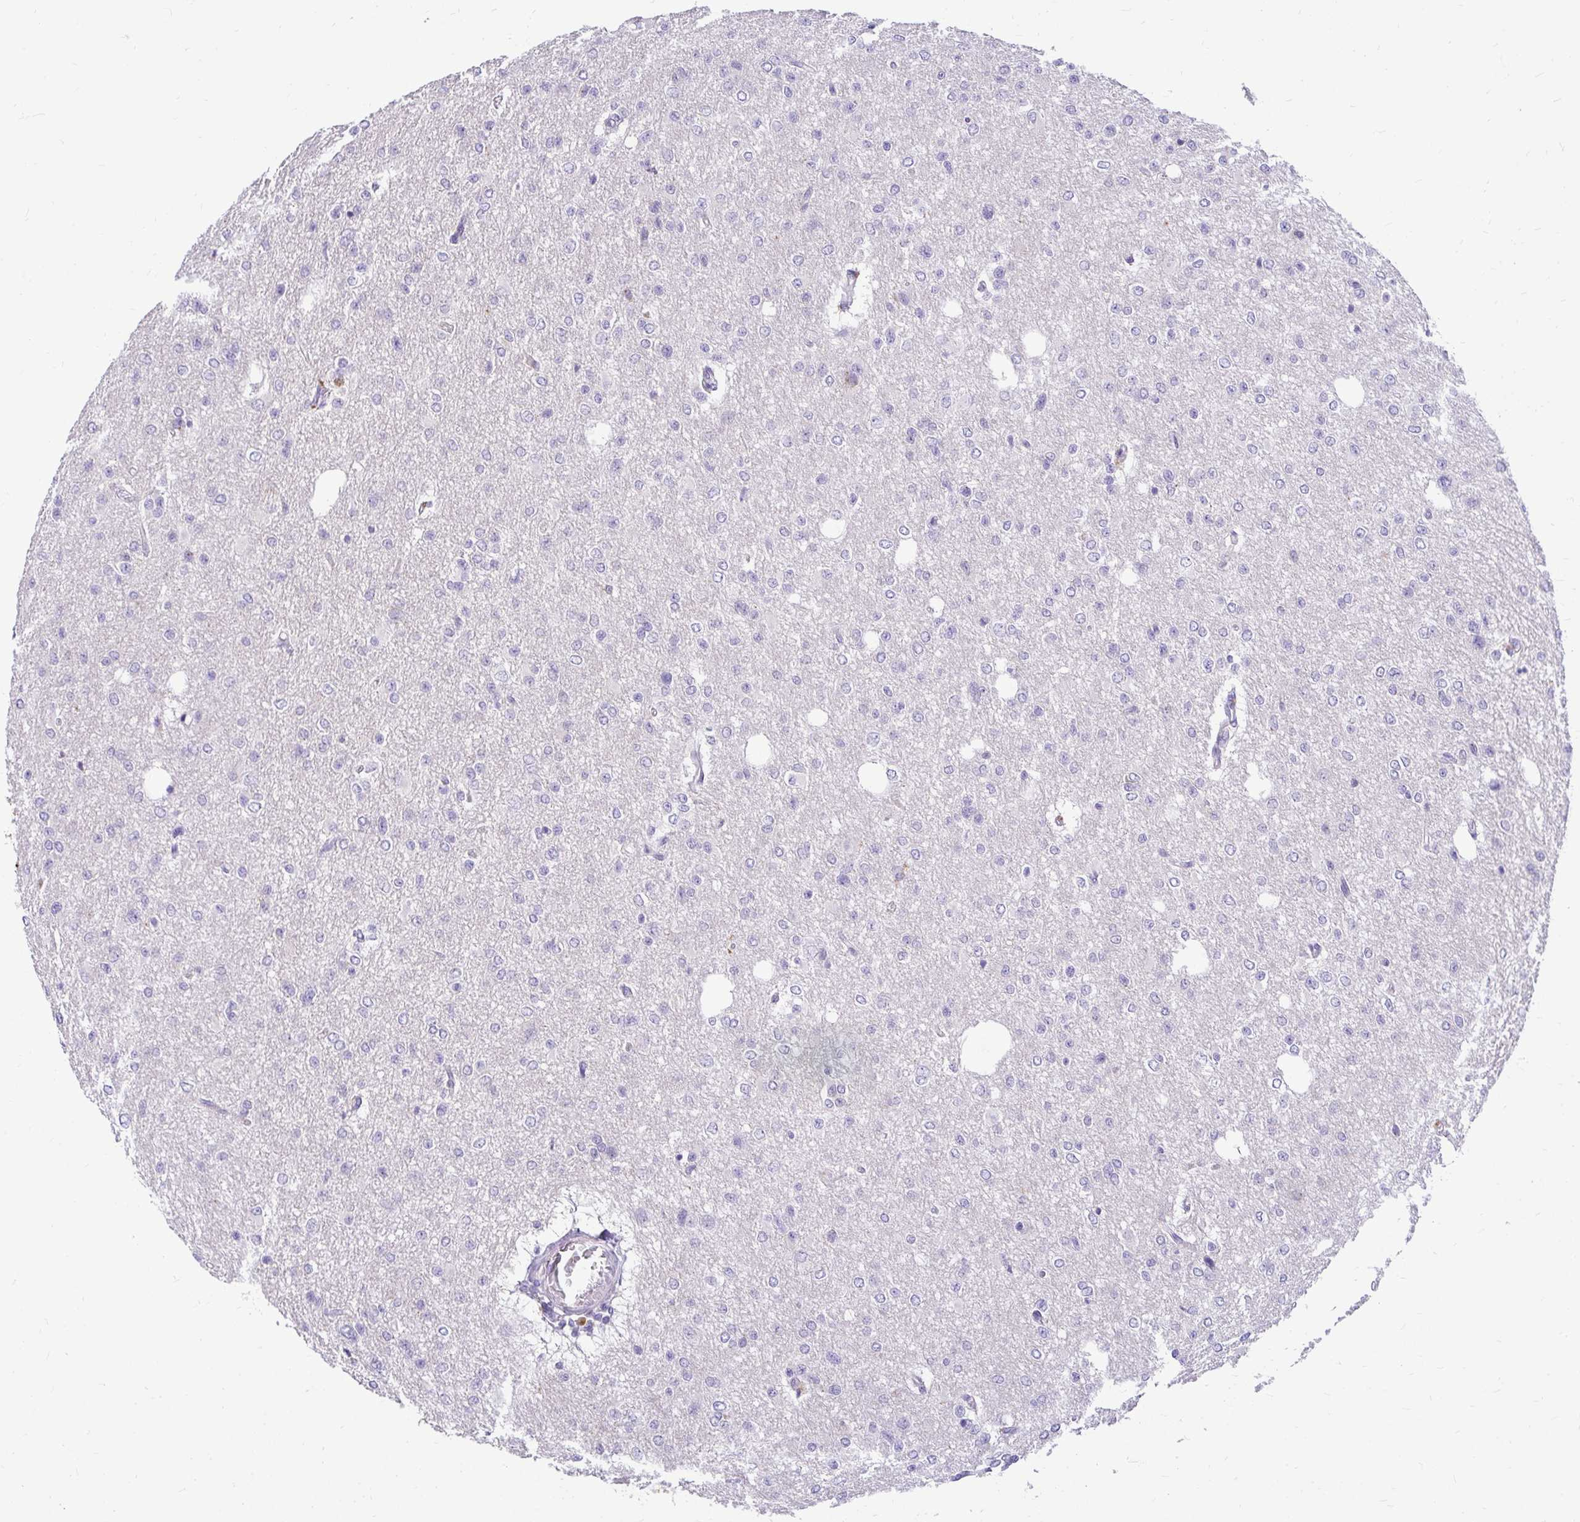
{"staining": {"intensity": "negative", "quantity": "none", "location": "none"}, "tissue": "glioma", "cell_type": "Tumor cells", "image_type": "cancer", "snomed": [{"axis": "morphology", "description": "Glioma, malignant, Low grade"}, {"axis": "topography", "description": "Brain"}], "caption": "An IHC histopathology image of malignant glioma (low-grade) is shown. There is no staining in tumor cells of malignant glioma (low-grade).", "gene": "PKN3", "patient": {"sex": "male", "age": 26}}